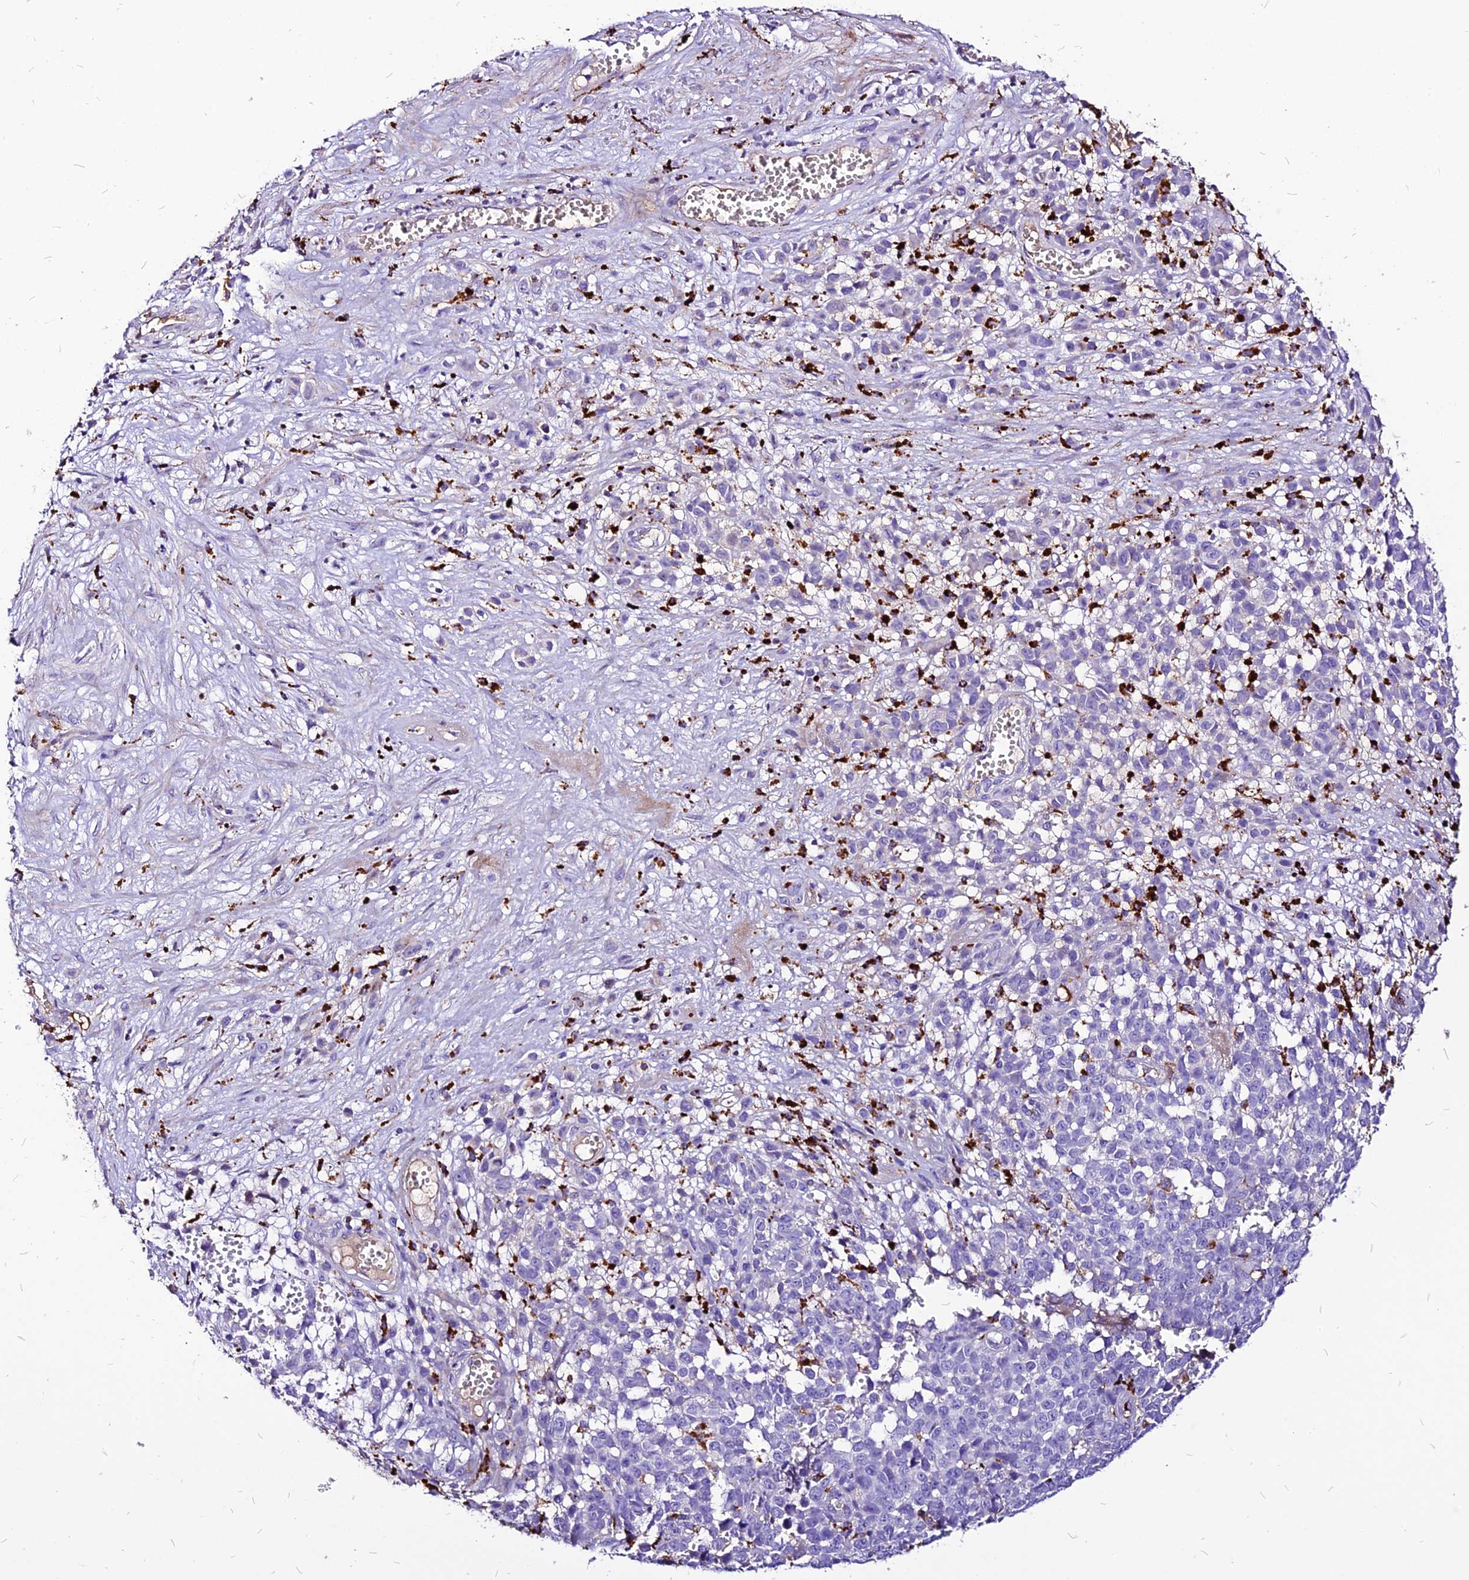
{"staining": {"intensity": "negative", "quantity": "none", "location": "none"}, "tissue": "melanoma", "cell_type": "Tumor cells", "image_type": "cancer", "snomed": [{"axis": "morphology", "description": "Malignant melanoma, NOS"}, {"axis": "topography", "description": "Nose, NOS"}], "caption": "This histopathology image is of malignant melanoma stained with immunohistochemistry (IHC) to label a protein in brown with the nuclei are counter-stained blue. There is no expression in tumor cells.", "gene": "RIMOC1", "patient": {"sex": "female", "age": 48}}